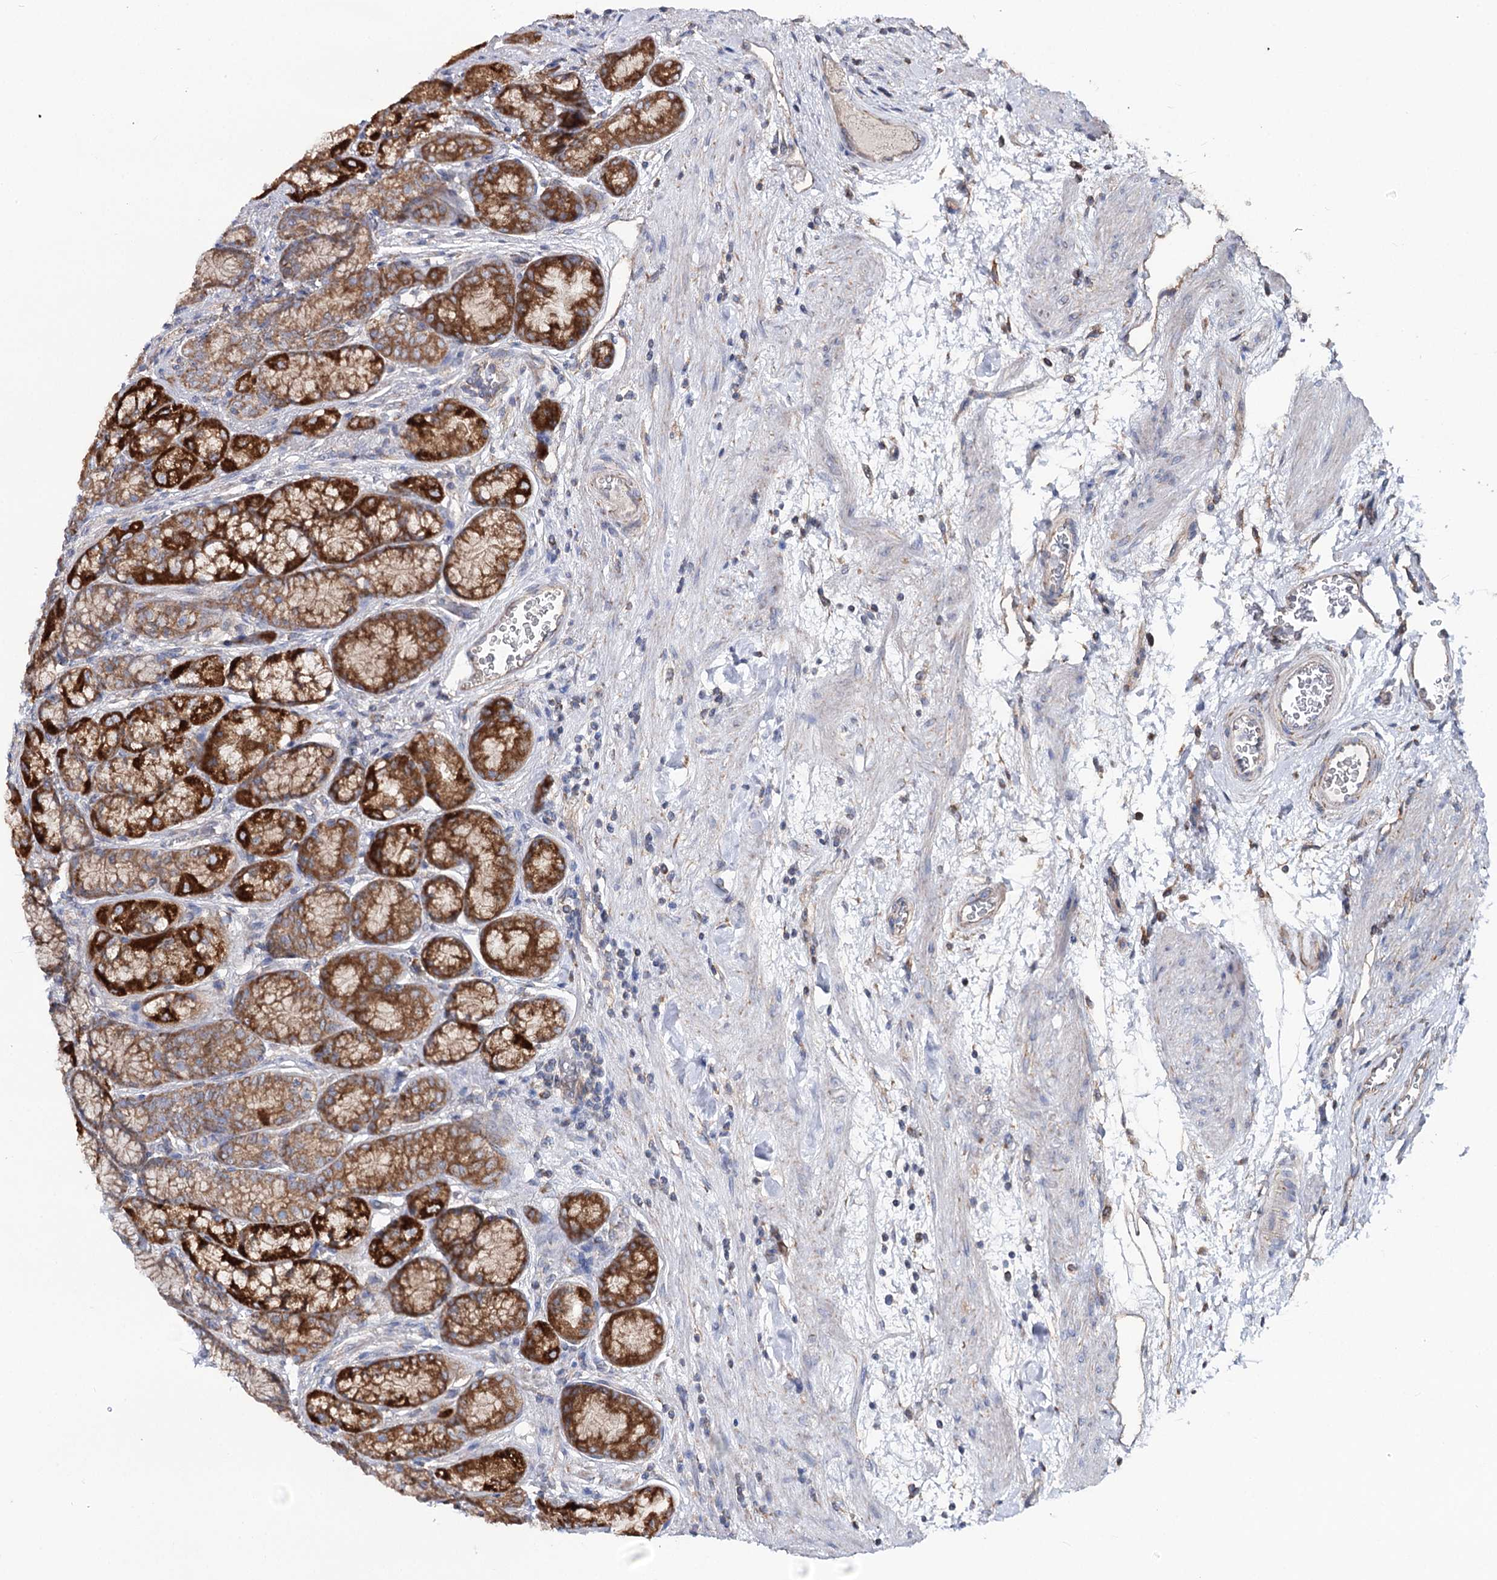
{"staining": {"intensity": "strong", "quantity": ">75%", "location": "cytoplasmic/membranous"}, "tissue": "stomach", "cell_type": "Glandular cells", "image_type": "normal", "snomed": [{"axis": "morphology", "description": "Normal tissue, NOS"}, {"axis": "morphology", "description": "Adenocarcinoma, NOS"}, {"axis": "morphology", "description": "Adenocarcinoma, High grade"}, {"axis": "topography", "description": "Stomach, upper"}, {"axis": "topography", "description": "Stomach"}], "caption": "Brown immunohistochemical staining in normal stomach exhibits strong cytoplasmic/membranous positivity in approximately >75% of glandular cells.", "gene": "MSANTD2", "patient": {"sex": "female", "age": 65}}